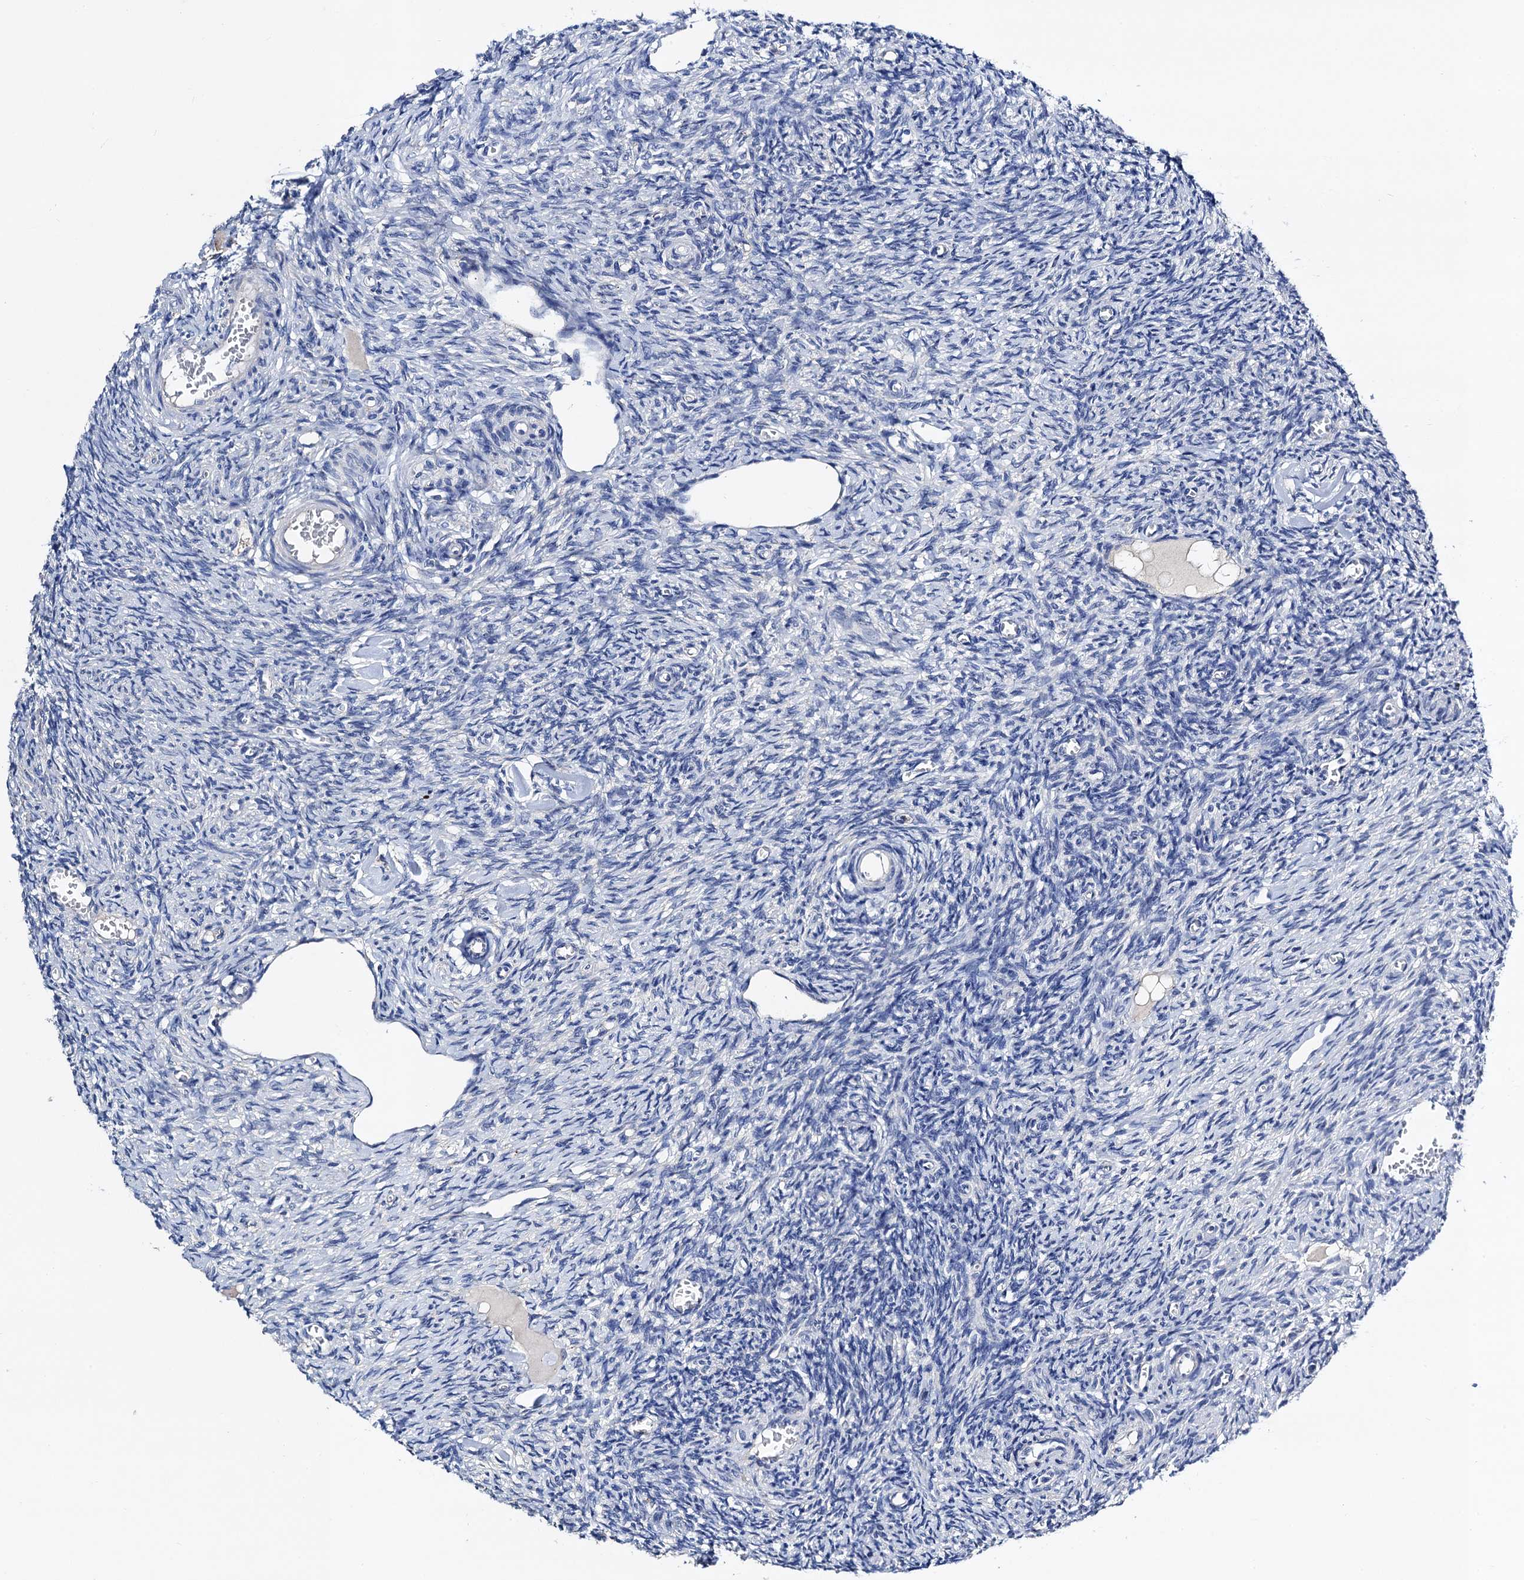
{"staining": {"intensity": "negative", "quantity": "none", "location": "none"}, "tissue": "ovary", "cell_type": "Ovarian stroma cells", "image_type": "normal", "snomed": [{"axis": "morphology", "description": "Normal tissue, NOS"}, {"axis": "topography", "description": "Ovary"}], "caption": "This is an immunohistochemistry (IHC) histopathology image of normal human ovary. There is no staining in ovarian stroma cells.", "gene": "FREM3", "patient": {"sex": "female", "age": 27}}